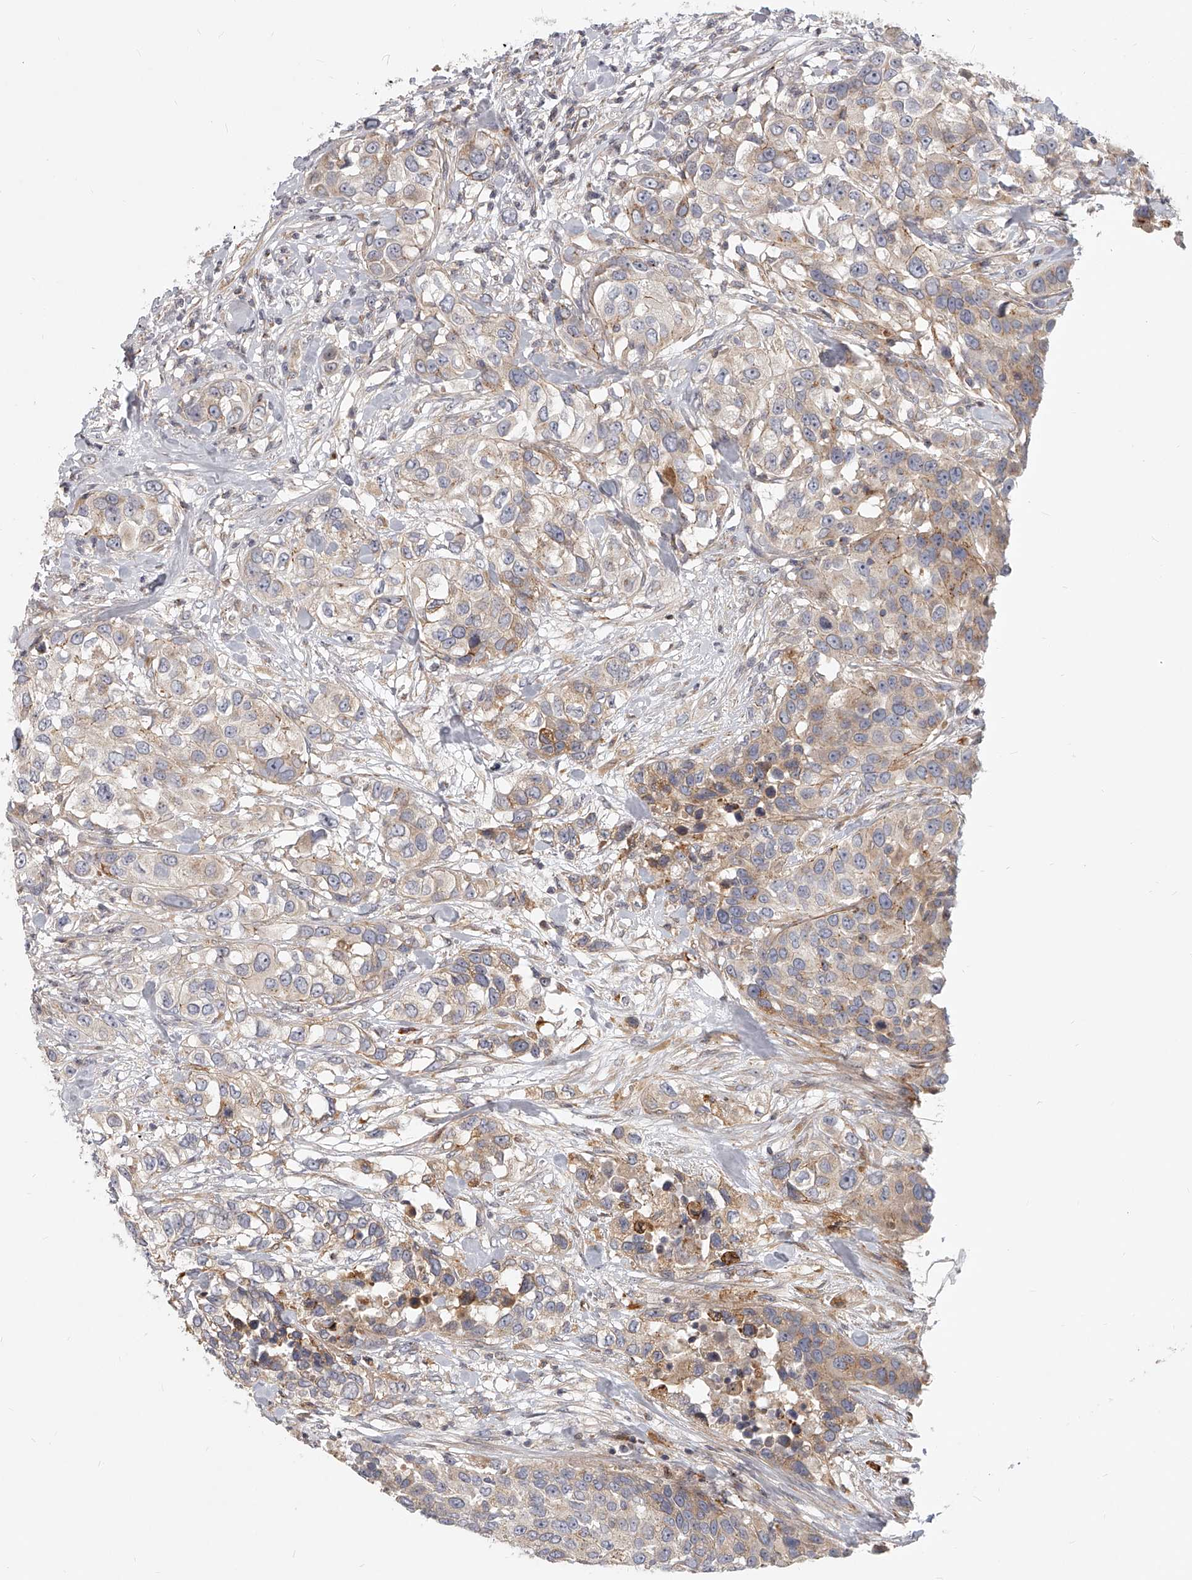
{"staining": {"intensity": "weak", "quantity": "25%-75%", "location": "cytoplasmic/membranous"}, "tissue": "urothelial cancer", "cell_type": "Tumor cells", "image_type": "cancer", "snomed": [{"axis": "morphology", "description": "Urothelial carcinoma, High grade"}, {"axis": "topography", "description": "Urinary bladder"}], "caption": "Immunohistochemical staining of urothelial carcinoma (high-grade) exhibits weak cytoplasmic/membranous protein positivity in about 25%-75% of tumor cells.", "gene": "SLC37A1", "patient": {"sex": "female", "age": 80}}